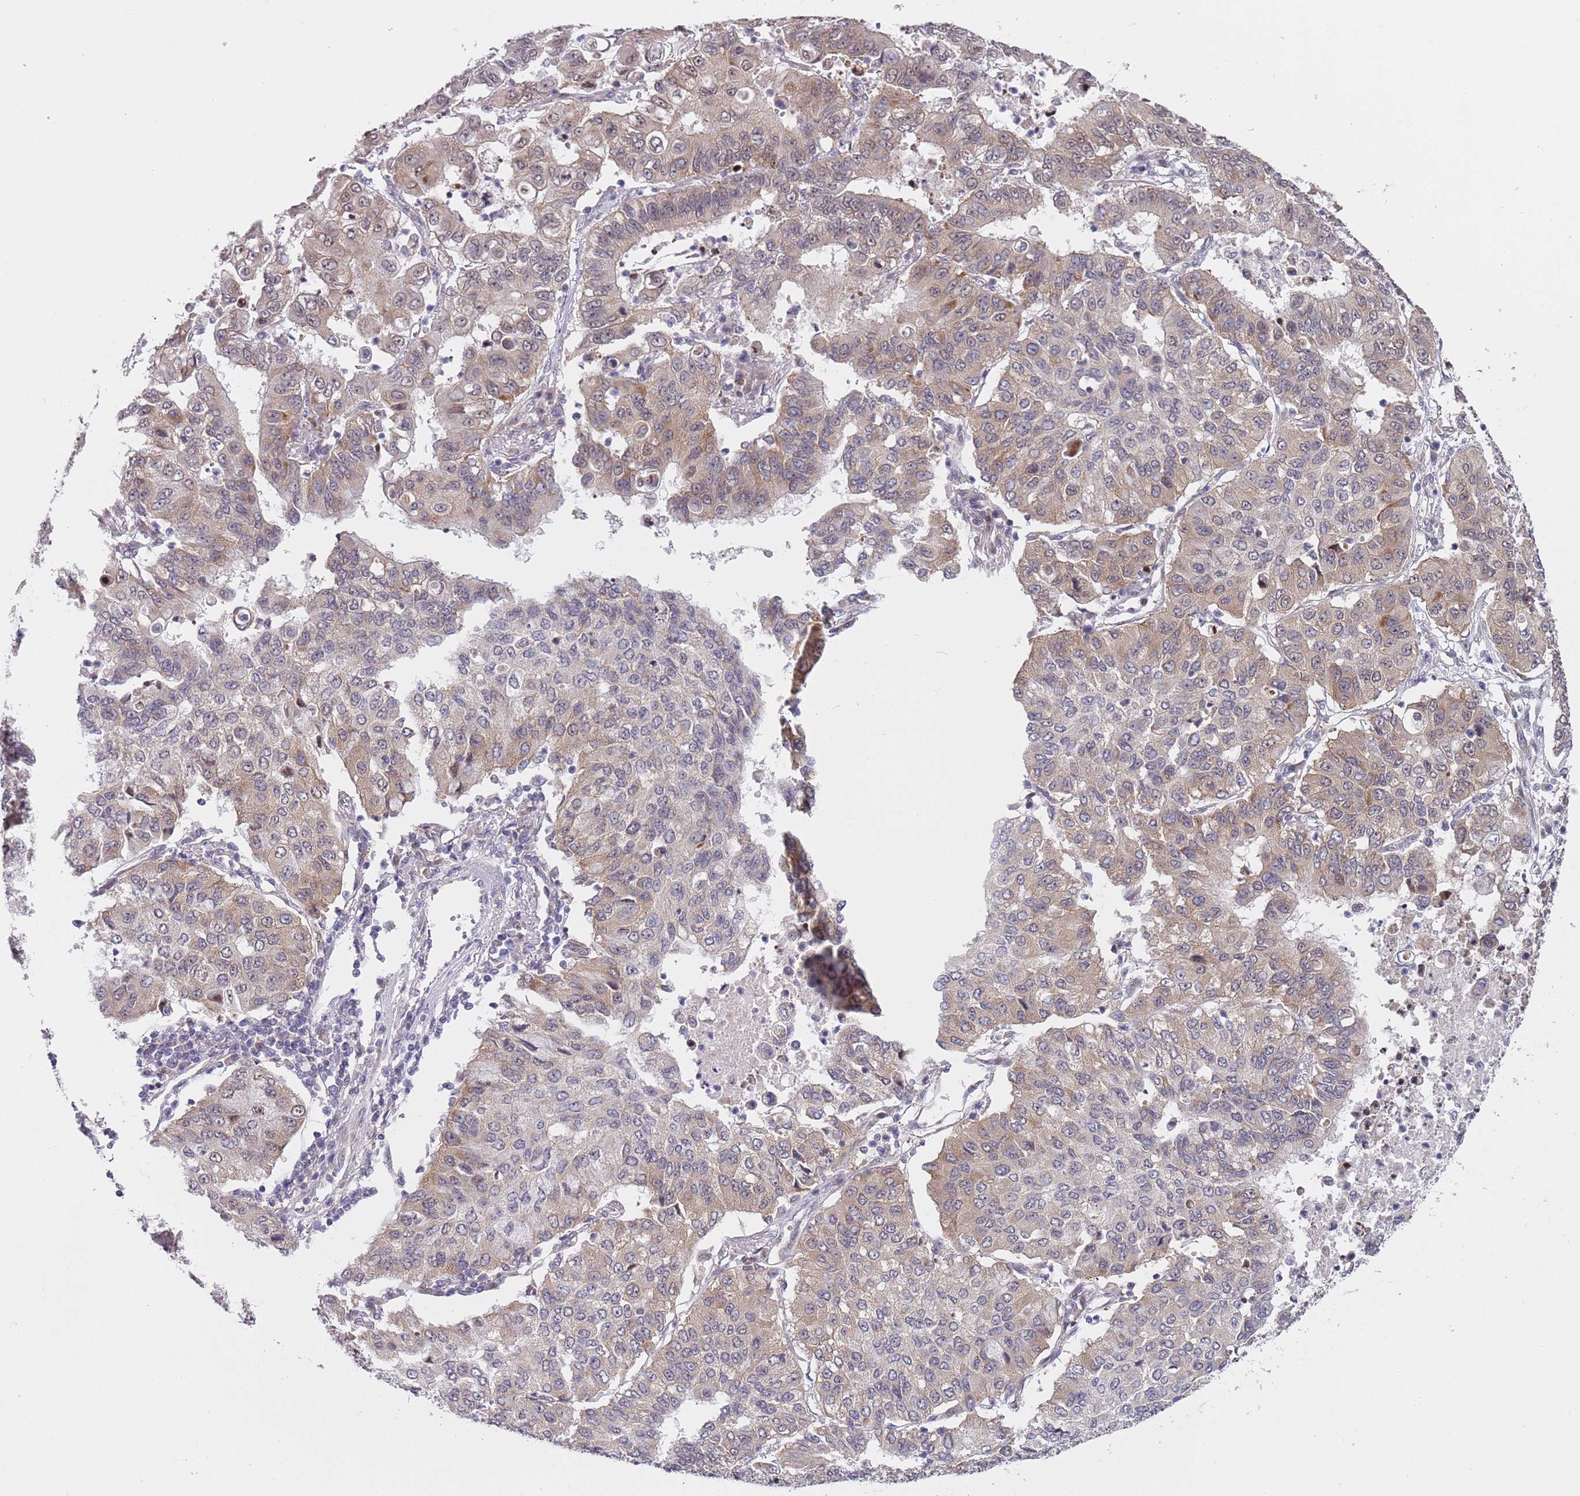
{"staining": {"intensity": "moderate", "quantity": "<25%", "location": "cytoplasmic/membranous,nuclear"}, "tissue": "lung cancer", "cell_type": "Tumor cells", "image_type": "cancer", "snomed": [{"axis": "morphology", "description": "Squamous cell carcinoma, NOS"}, {"axis": "topography", "description": "Lung"}], "caption": "Protein expression analysis of lung cancer (squamous cell carcinoma) shows moderate cytoplasmic/membranous and nuclear staining in about <25% of tumor cells.", "gene": "SLC25A32", "patient": {"sex": "male", "age": 74}}